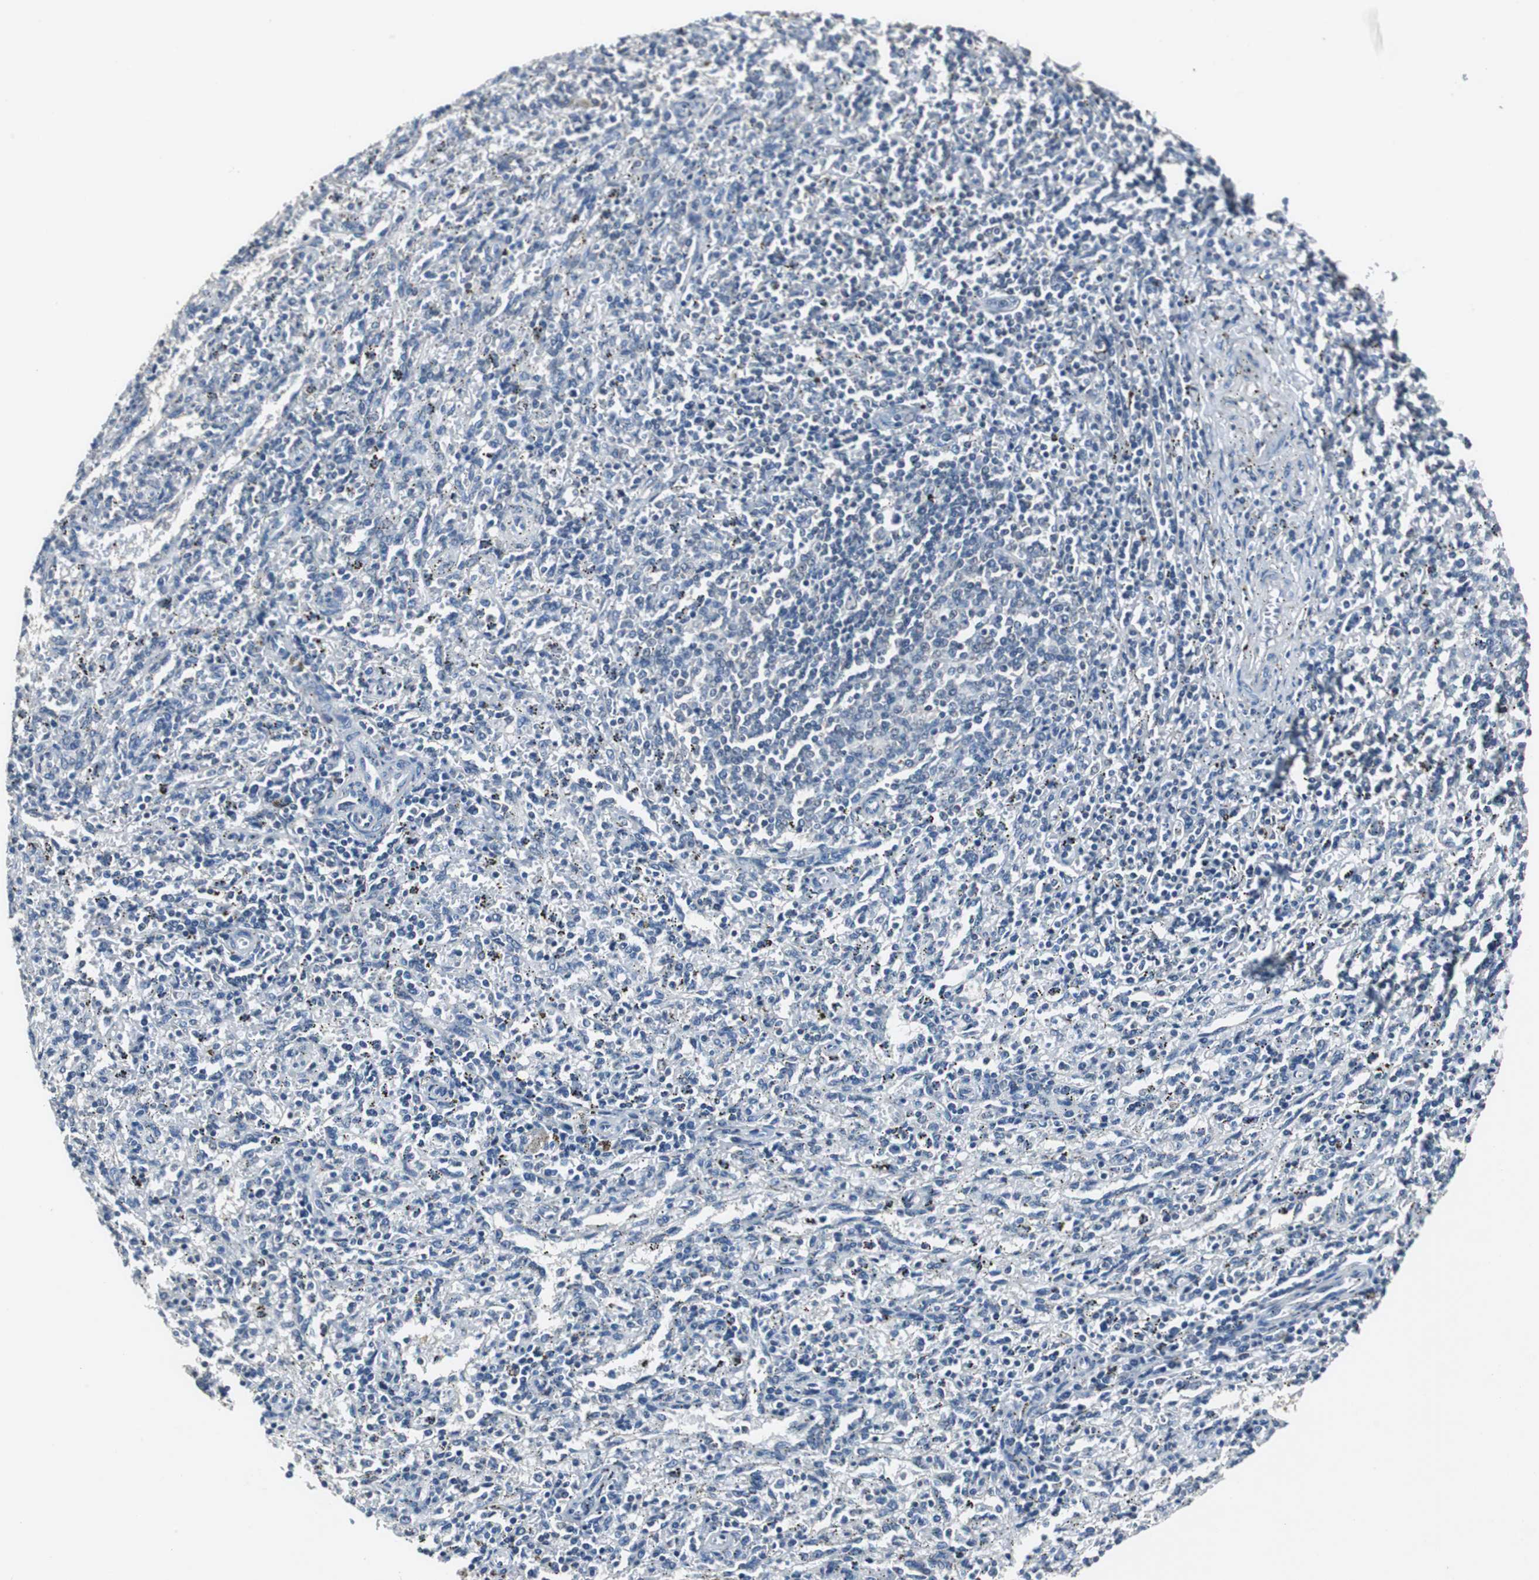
{"staining": {"intensity": "negative", "quantity": "none", "location": "none"}, "tissue": "spleen", "cell_type": "Cells in red pulp", "image_type": "normal", "snomed": [{"axis": "morphology", "description": "Normal tissue, NOS"}, {"axis": "topography", "description": "Spleen"}], "caption": "DAB immunohistochemical staining of unremarkable human spleen exhibits no significant positivity in cells in red pulp. (DAB (3,3'-diaminobenzidine) immunohistochemistry, high magnification).", "gene": "PTPRN2", "patient": {"sex": "female", "age": 10}}